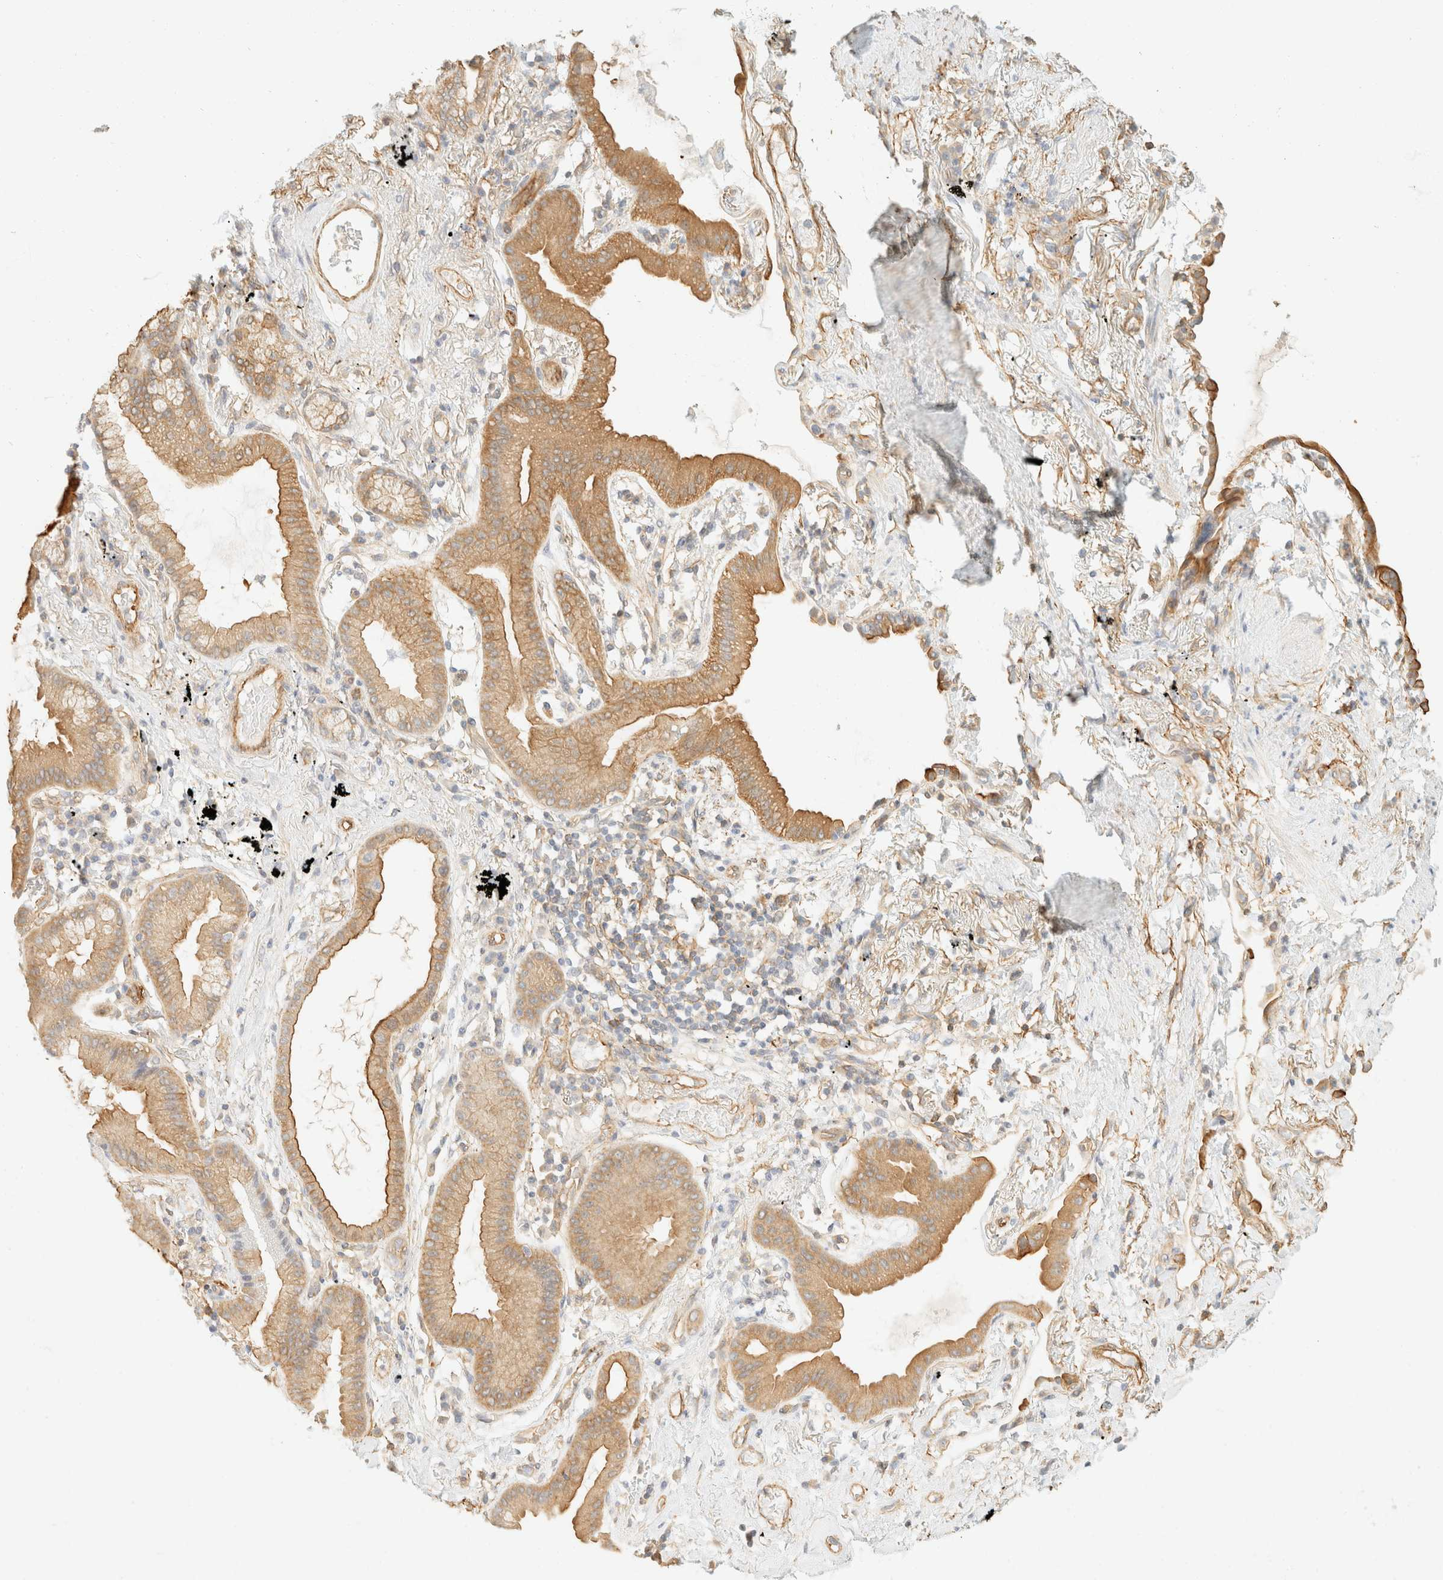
{"staining": {"intensity": "moderate", "quantity": "25%-75%", "location": "cytoplasmic/membranous"}, "tissue": "lung cancer", "cell_type": "Tumor cells", "image_type": "cancer", "snomed": [{"axis": "morphology", "description": "Adenocarcinoma, NOS"}, {"axis": "topography", "description": "Lung"}], "caption": "Adenocarcinoma (lung) stained for a protein (brown) displays moderate cytoplasmic/membranous positive positivity in approximately 25%-75% of tumor cells.", "gene": "OTOP2", "patient": {"sex": "female", "age": 70}}